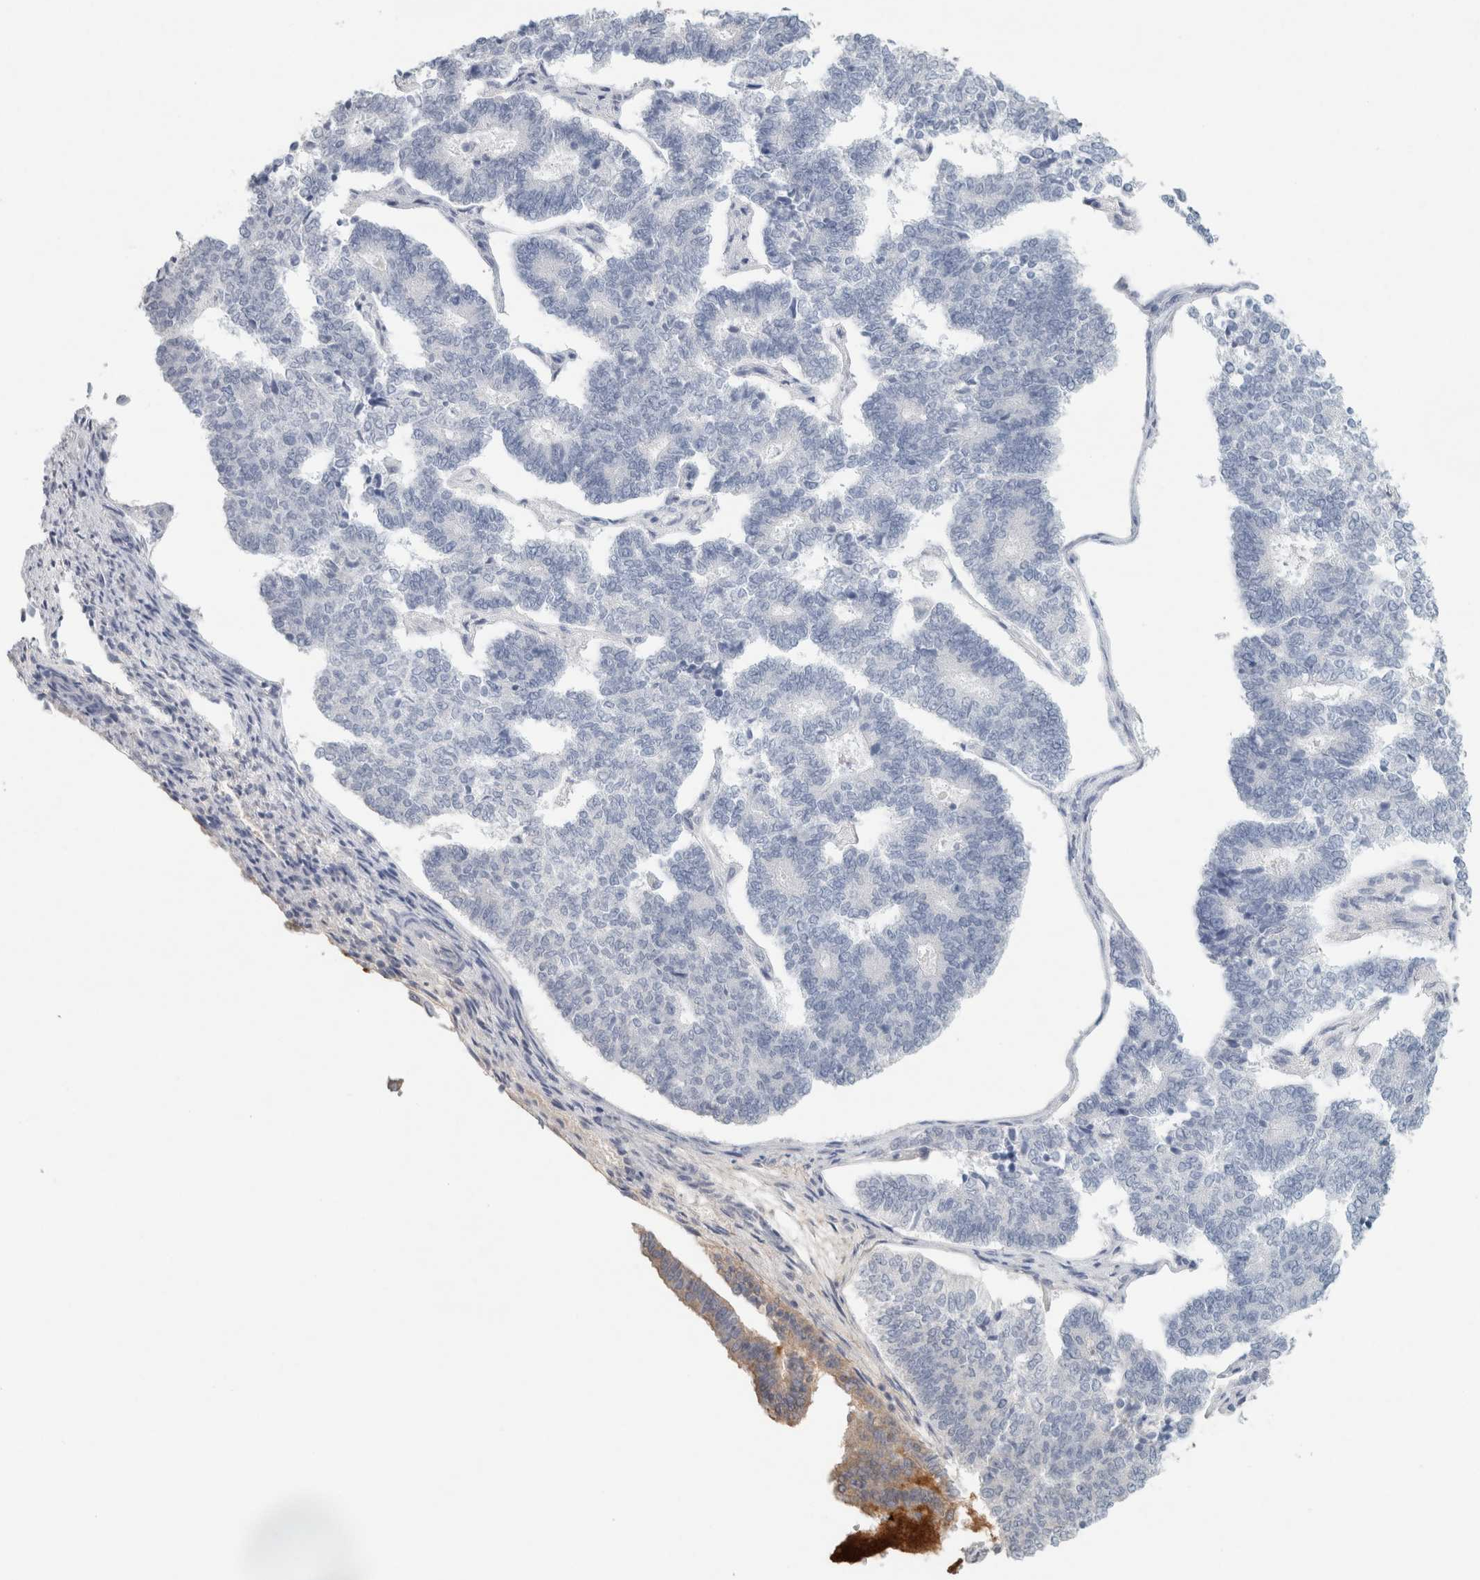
{"staining": {"intensity": "weak", "quantity": "<25%", "location": "cytoplasmic/membranous"}, "tissue": "endometrial cancer", "cell_type": "Tumor cells", "image_type": "cancer", "snomed": [{"axis": "morphology", "description": "Adenocarcinoma, NOS"}, {"axis": "topography", "description": "Endometrium"}], "caption": "Immunohistochemistry photomicrograph of human endometrial cancer stained for a protein (brown), which shows no expression in tumor cells.", "gene": "IL6", "patient": {"sex": "female", "age": 70}}